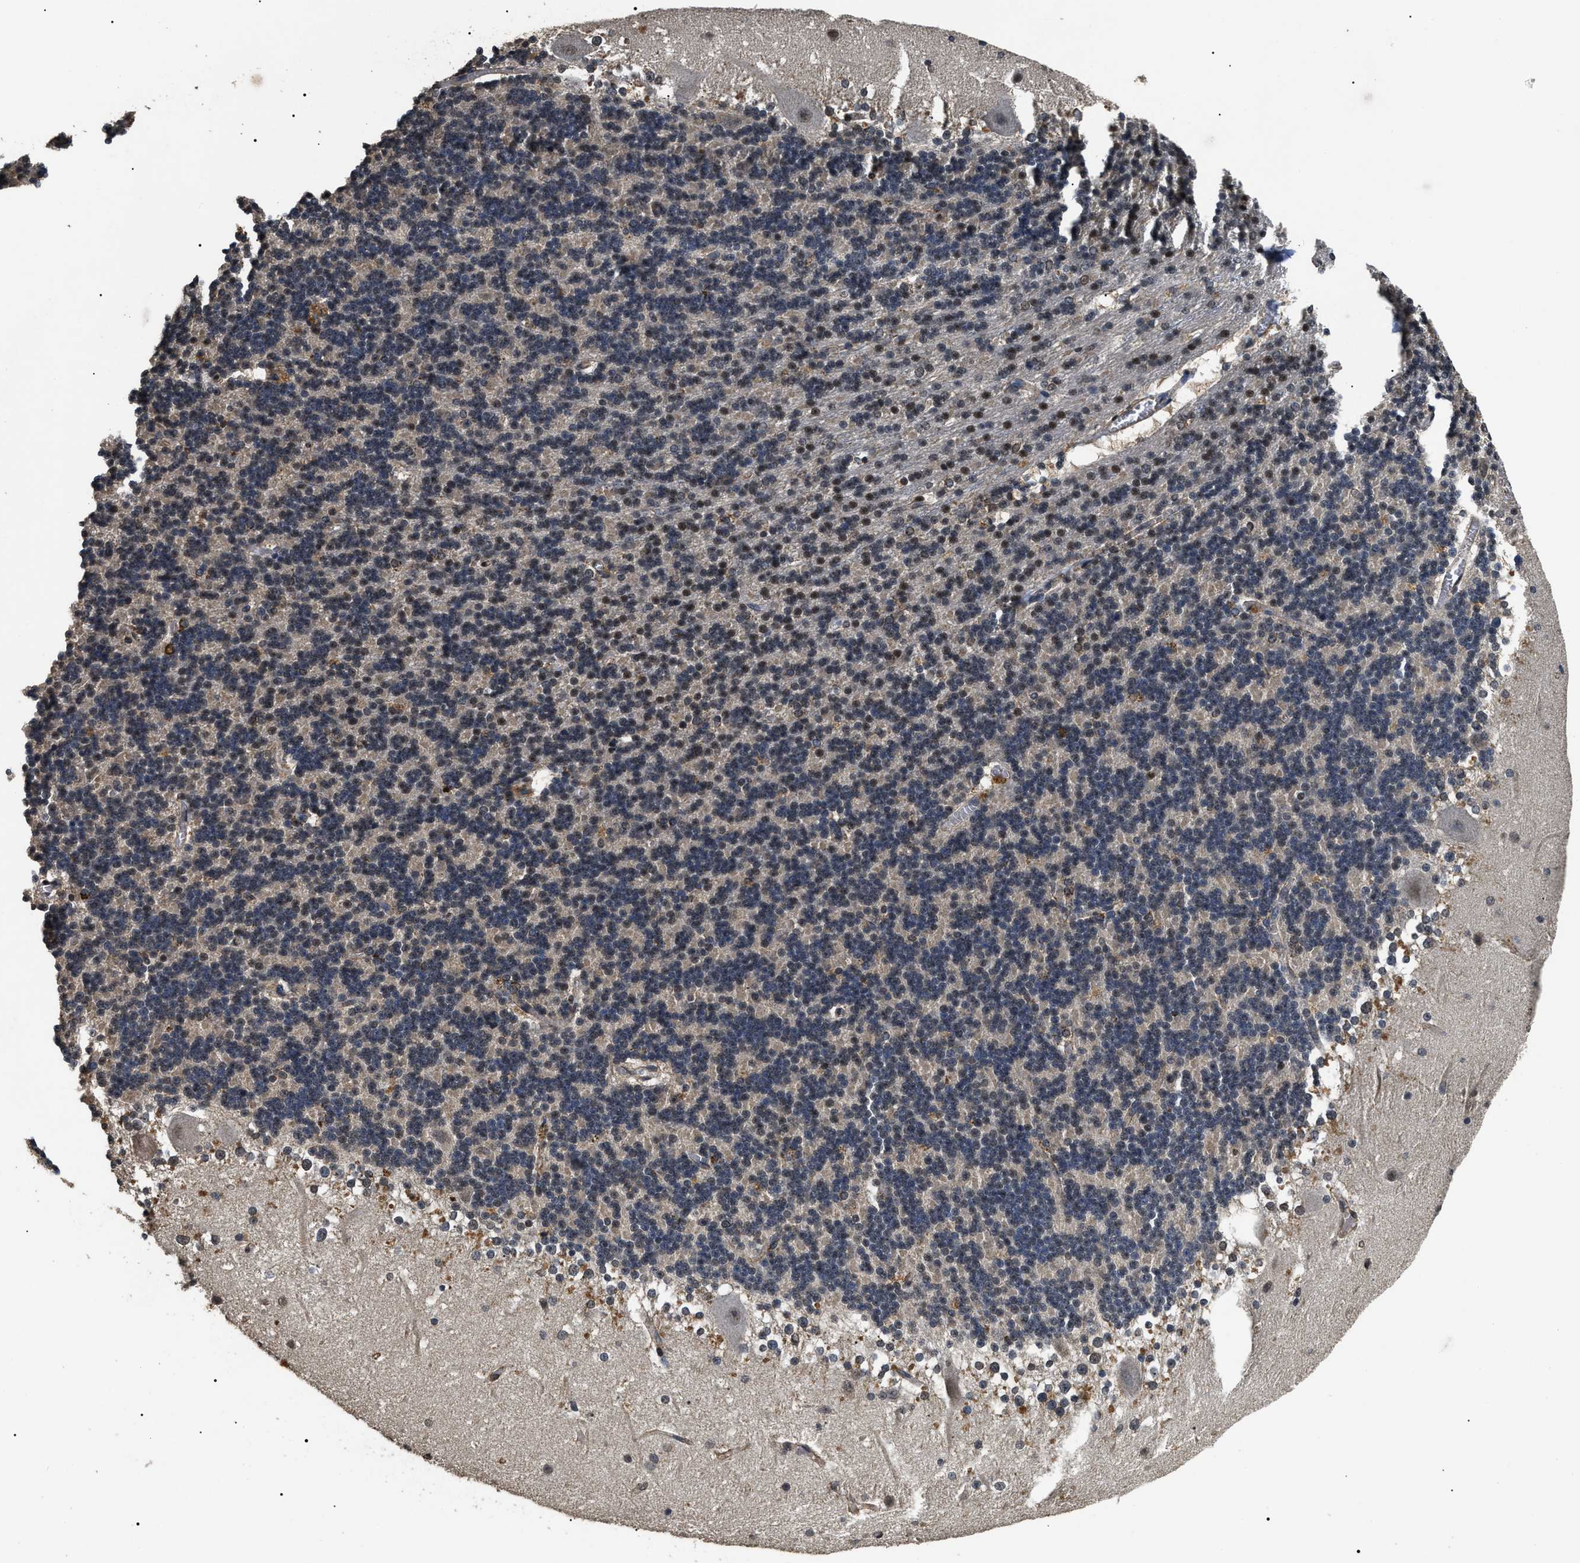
{"staining": {"intensity": "moderate", "quantity": "25%-75%", "location": "nuclear"}, "tissue": "cerebellum", "cell_type": "Cells in granular layer", "image_type": "normal", "snomed": [{"axis": "morphology", "description": "Normal tissue, NOS"}, {"axis": "topography", "description": "Cerebellum"}], "caption": "Cerebellum stained with IHC reveals moderate nuclear expression in about 25%-75% of cells in granular layer. The staining was performed using DAB (3,3'-diaminobenzidine), with brown indicating positive protein expression. Nuclei are stained blue with hematoxylin.", "gene": "ANP32E", "patient": {"sex": "female", "age": 19}}